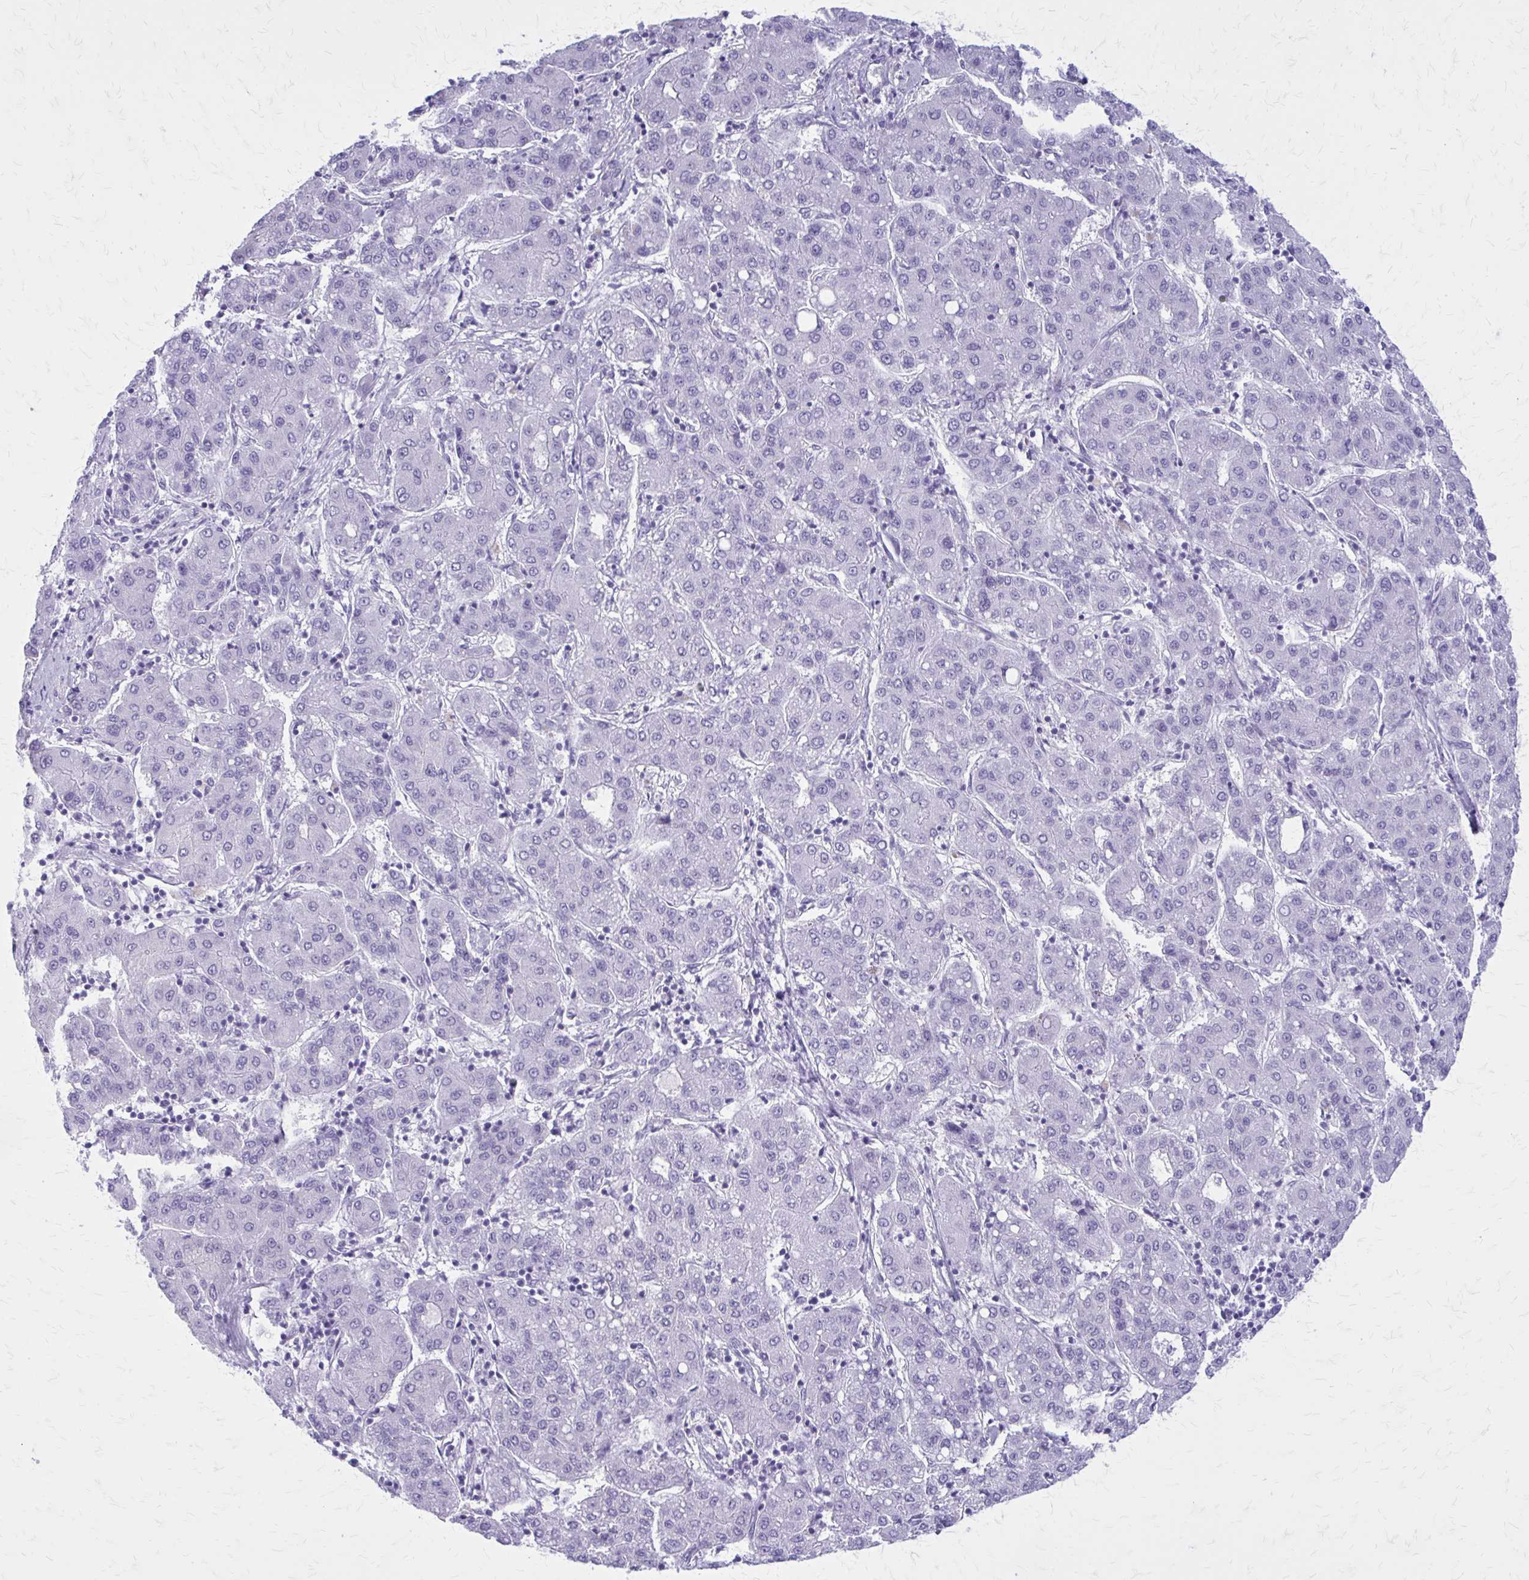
{"staining": {"intensity": "negative", "quantity": "none", "location": "none"}, "tissue": "liver cancer", "cell_type": "Tumor cells", "image_type": "cancer", "snomed": [{"axis": "morphology", "description": "Carcinoma, Hepatocellular, NOS"}, {"axis": "topography", "description": "Liver"}], "caption": "DAB (3,3'-diaminobenzidine) immunohistochemical staining of human liver cancer (hepatocellular carcinoma) displays no significant expression in tumor cells.", "gene": "GAD1", "patient": {"sex": "male", "age": 65}}